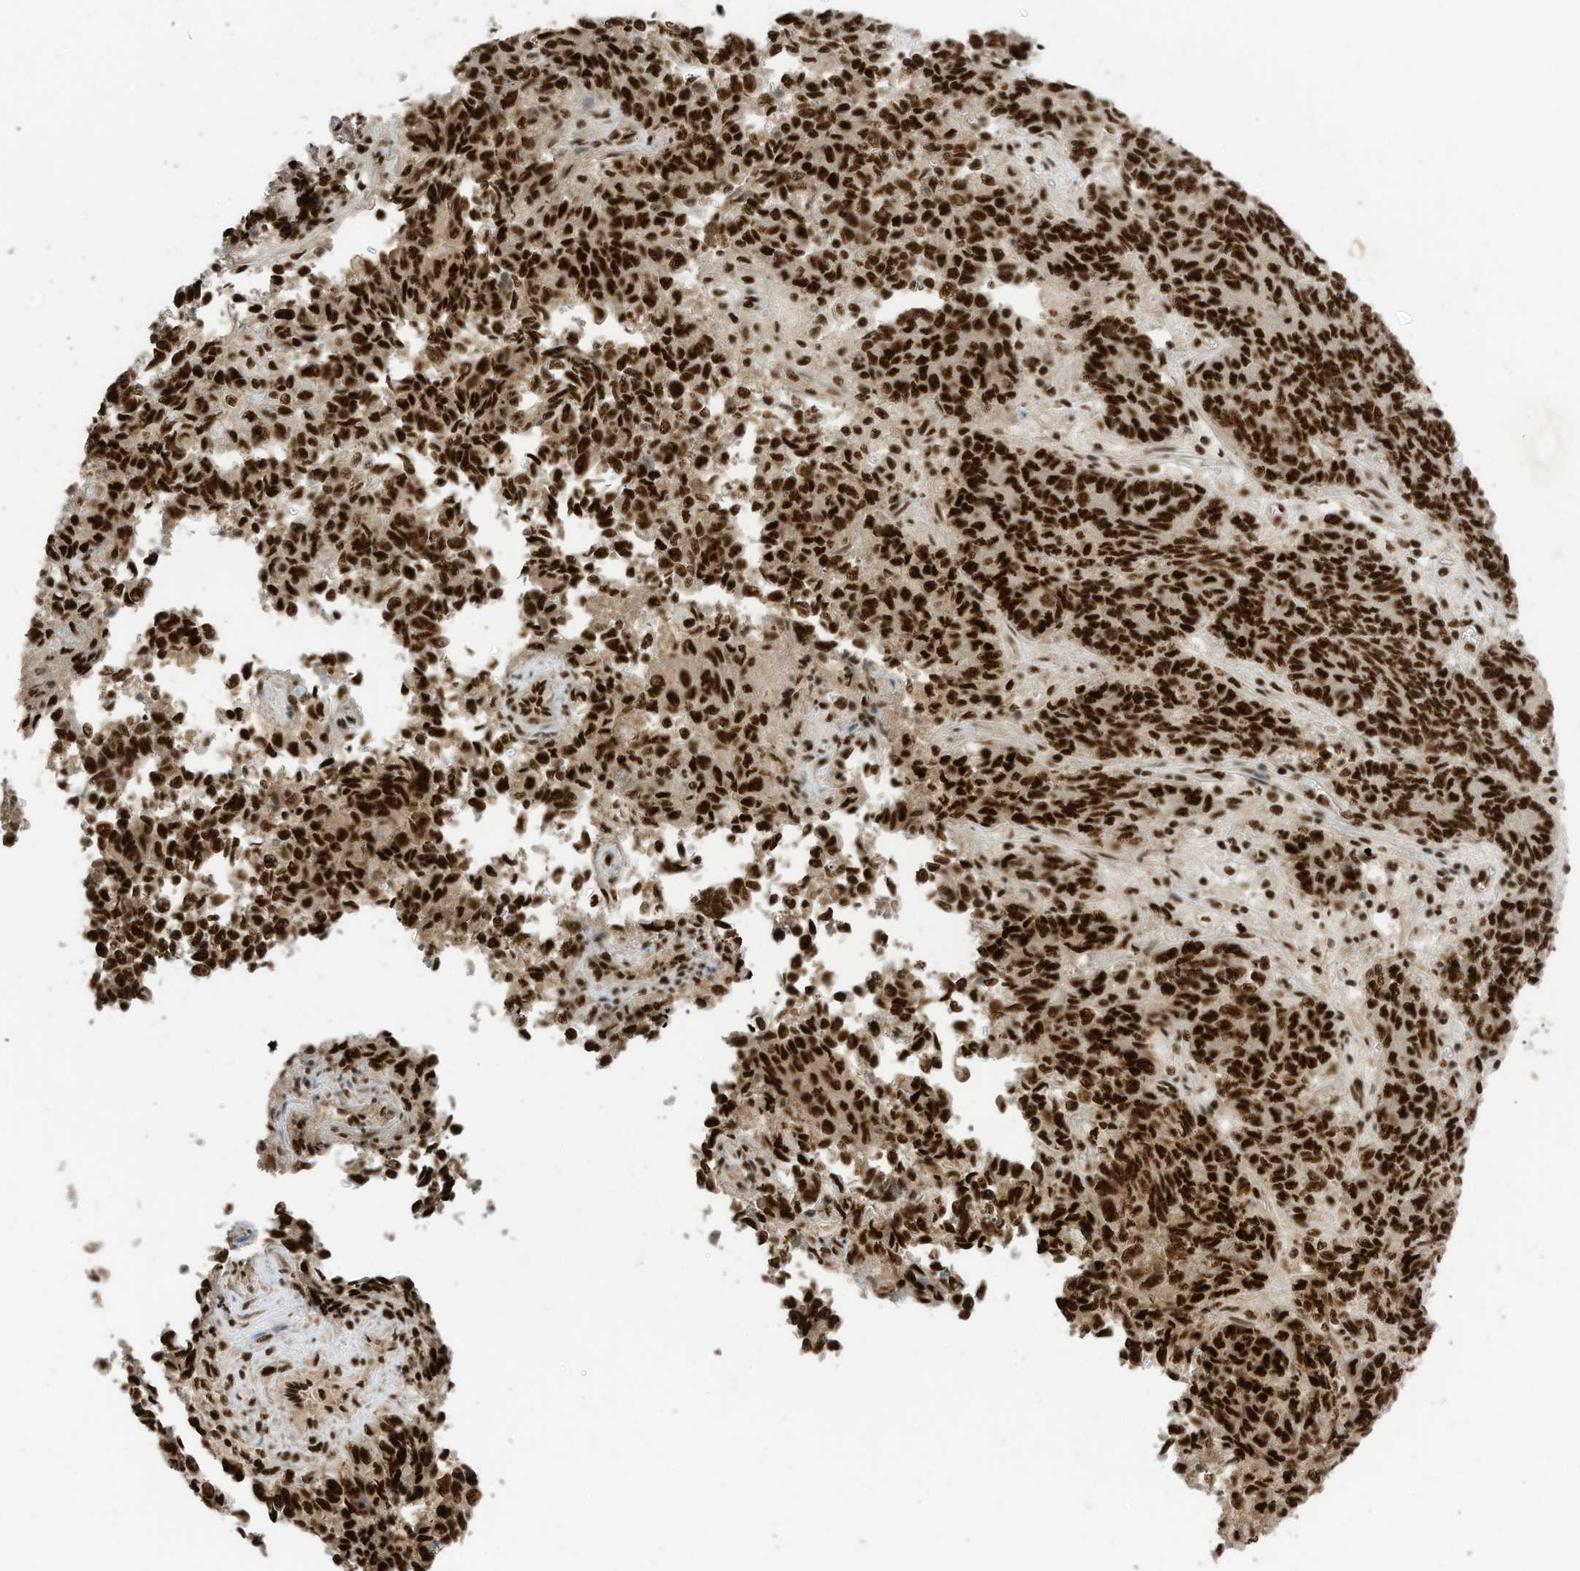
{"staining": {"intensity": "strong", "quantity": ">75%", "location": "nuclear"}, "tissue": "endometrial cancer", "cell_type": "Tumor cells", "image_type": "cancer", "snomed": [{"axis": "morphology", "description": "Adenocarcinoma, NOS"}, {"axis": "topography", "description": "Endometrium"}], "caption": "Endometrial cancer tissue reveals strong nuclear expression in approximately >75% of tumor cells, visualized by immunohistochemistry.", "gene": "SF3A3", "patient": {"sex": "female", "age": 80}}